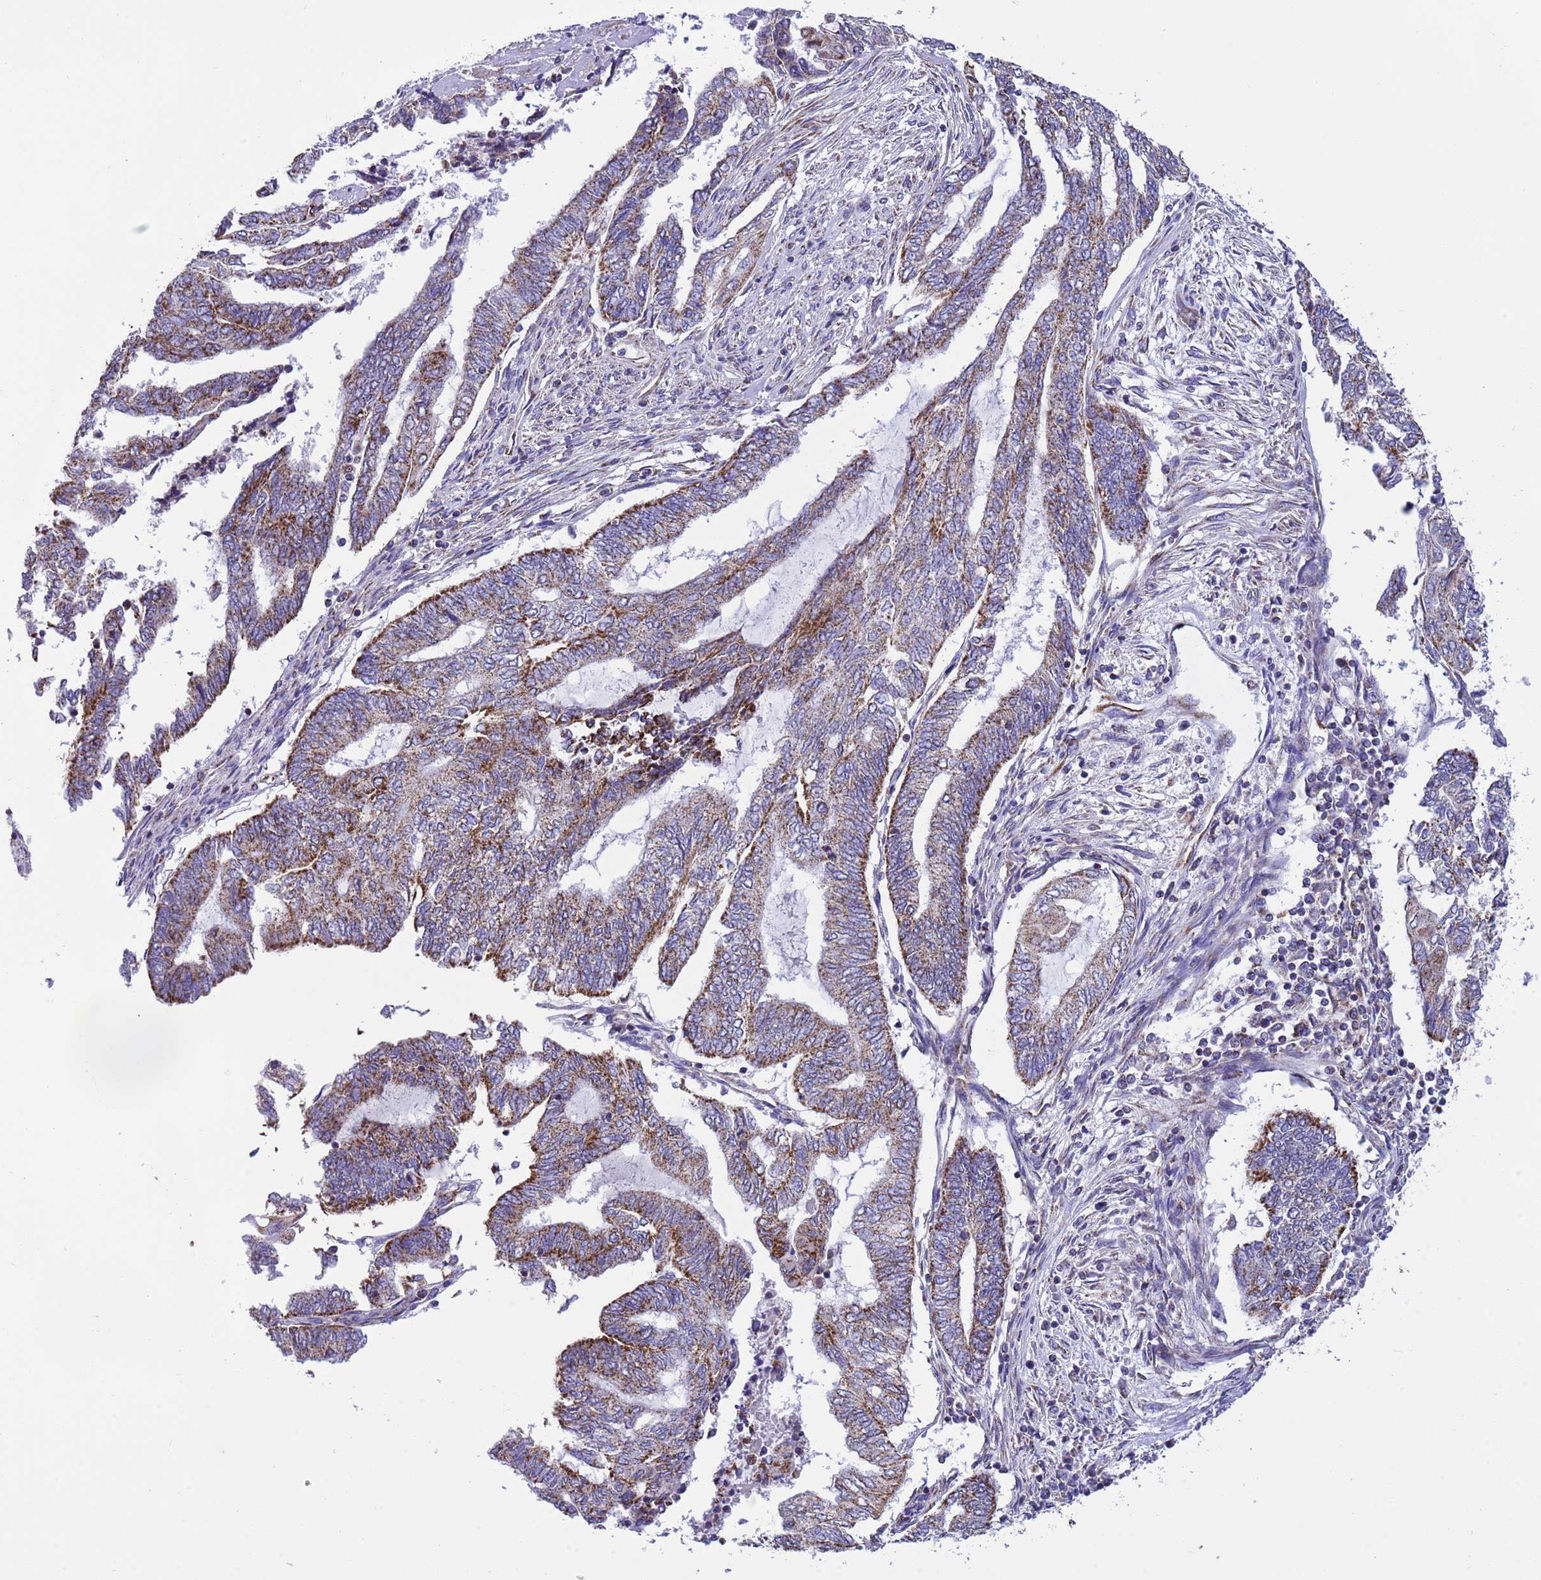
{"staining": {"intensity": "moderate", "quantity": "25%-75%", "location": "cytoplasmic/membranous"}, "tissue": "endometrial cancer", "cell_type": "Tumor cells", "image_type": "cancer", "snomed": [{"axis": "morphology", "description": "Adenocarcinoma, NOS"}, {"axis": "topography", "description": "Uterus"}, {"axis": "topography", "description": "Endometrium"}], "caption": "Brown immunohistochemical staining in human adenocarcinoma (endometrial) demonstrates moderate cytoplasmic/membranous staining in about 25%-75% of tumor cells.", "gene": "CCDC191", "patient": {"sex": "female", "age": 70}}